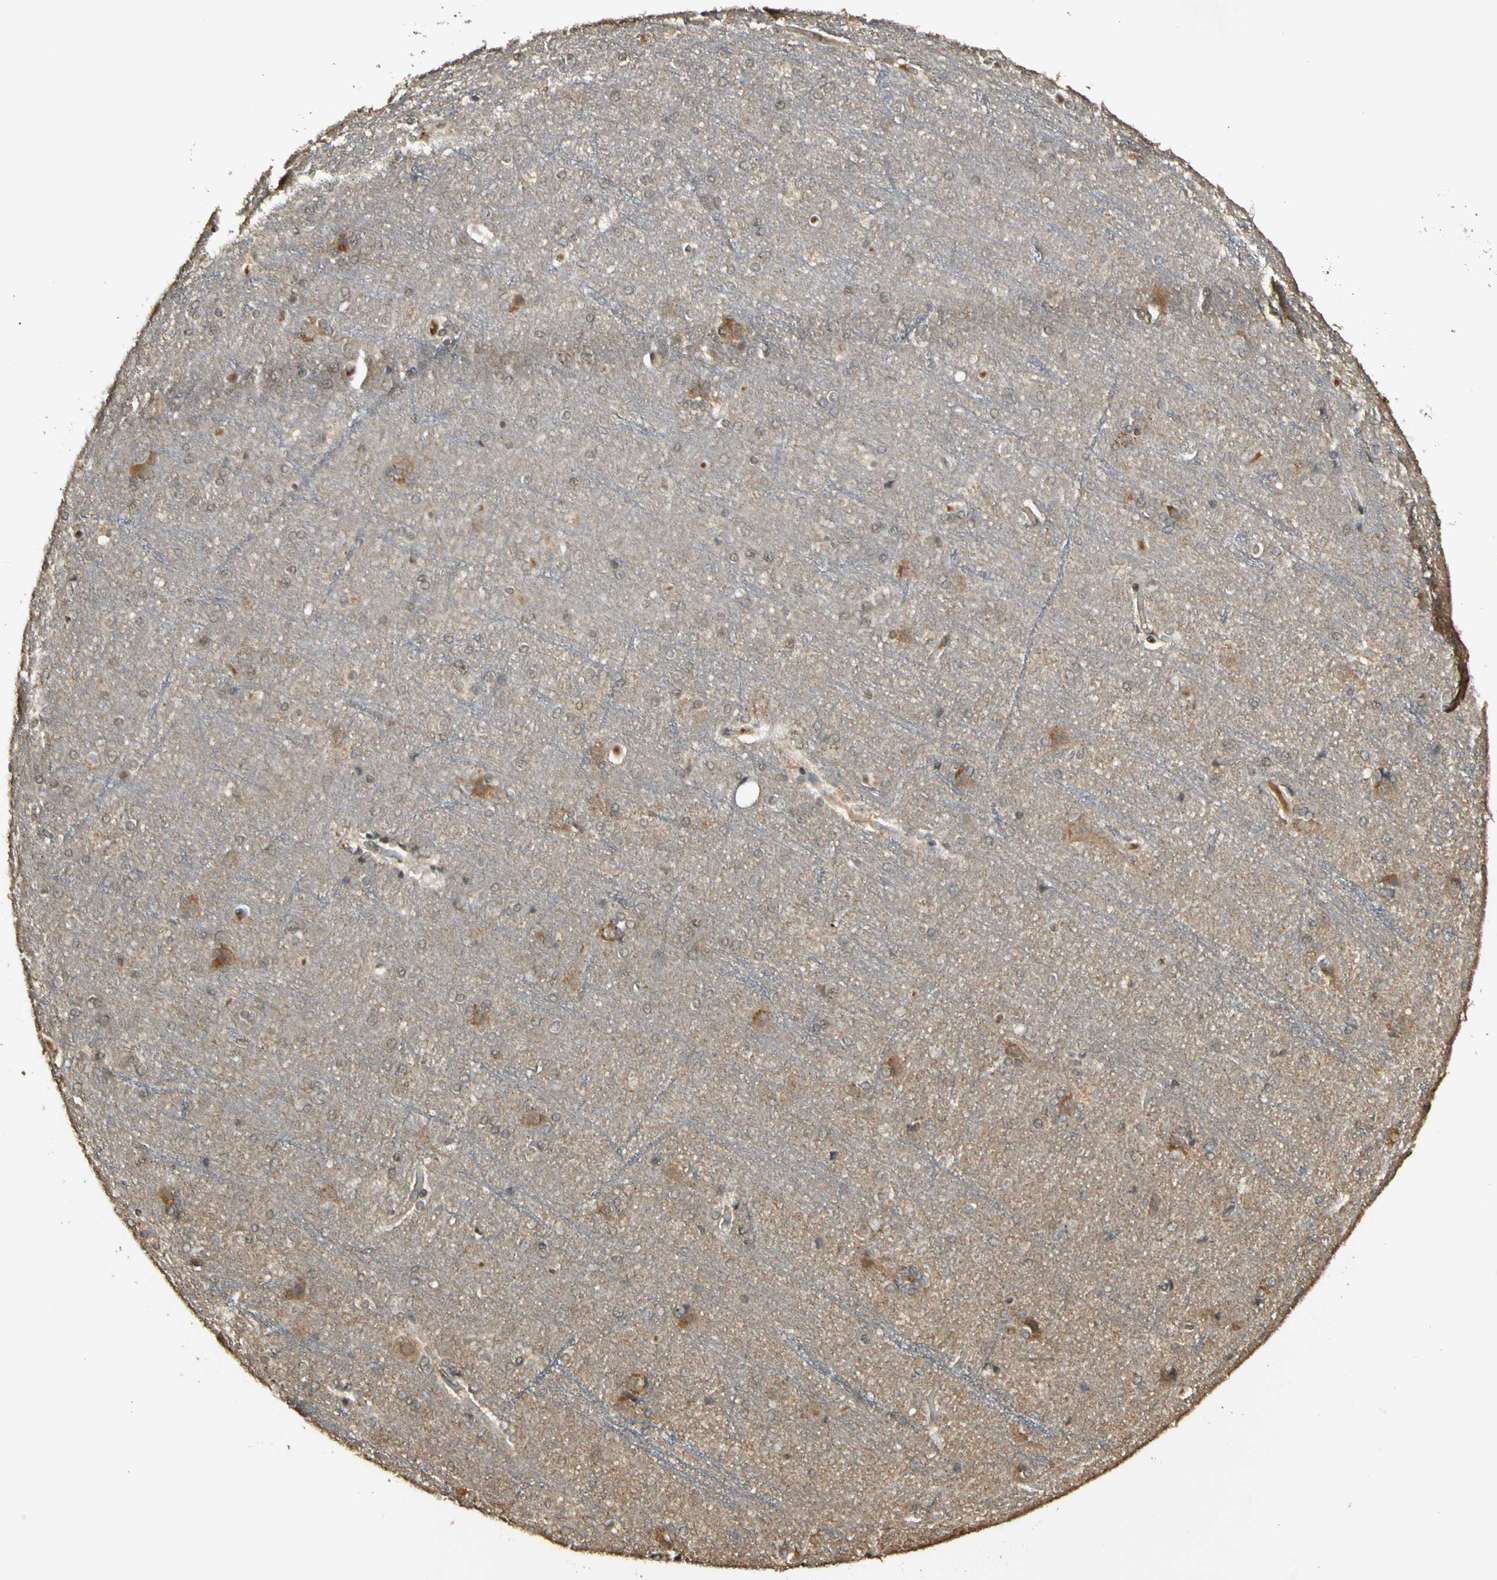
{"staining": {"intensity": "moderate", "quantity": ">75%", "location": "cytoplasmic/membranous,nuclear"}, "tissue": "cerebral cortex", "cell_type": "Endothelial cells", "image_type": "normal", "snomed": [{"axis": "morphology", "description": "Normal tissue, NOS"}, {"axis": "topography", "description": "Cerebral cortex"}], "caption": "DAB immunohistochemical staining of unremarkable human cerebral cortex reveals moderate cytoplasmic/membranous,nuclear protein staining in about >75% of endothelial cells. (Stains: DAB (3,3'-diaminobenzidine) in brown, nuclei in blue, Microscopy: brightfield microscopy at high magnification).", "gene": "GMEB2", "patient": {"sex": "female", "age": 54}}